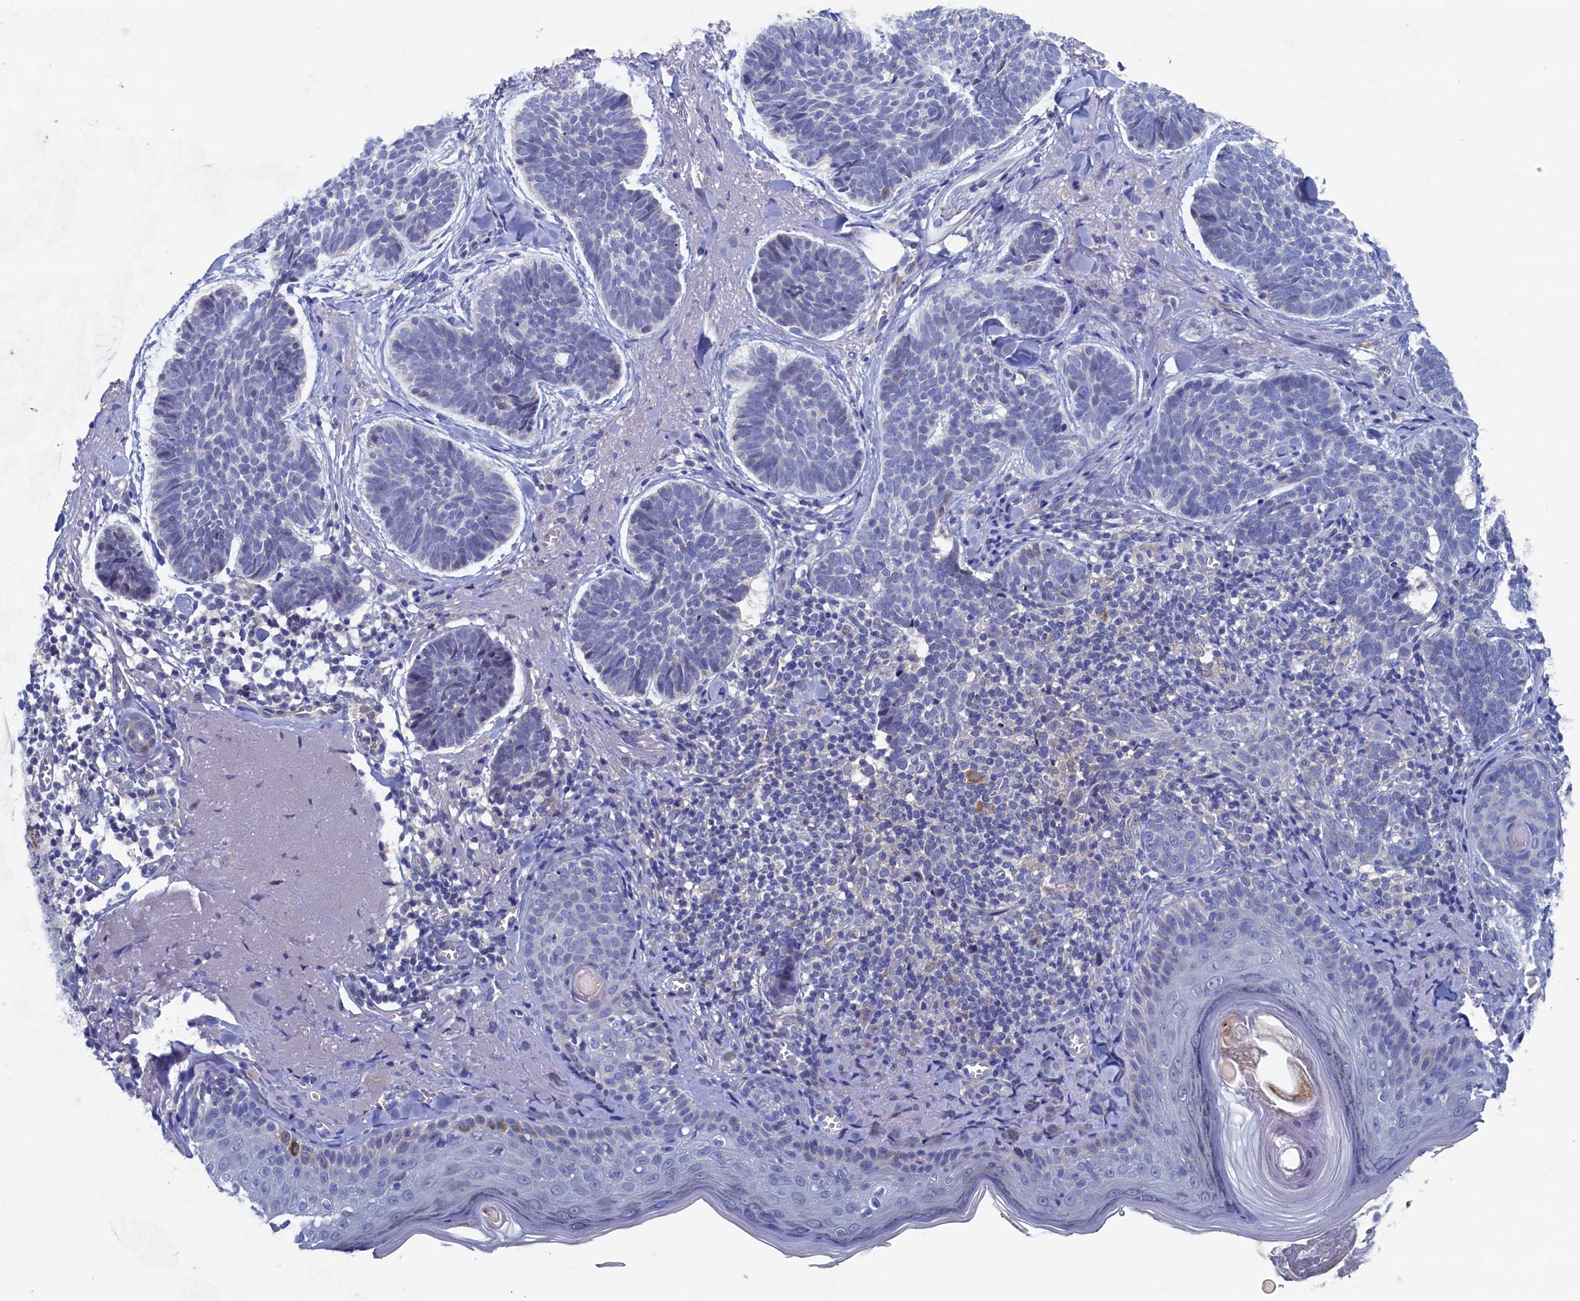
{"staining": {"intensity": "negative", "quantity": "none", "location": "none"}, "tissue": "skin cancer", "cell_type": "Tumor cells", "image_type": "cancer", "snomed": [{"axis": "morphology", "description": "Basal cell carcinoma"}, {"axis": "topography", "description": "Skin"}], "caption": "Immunohistochemistry histopathology image of neoplastic tissue: skin cancer (basal cell carcinoma) stained with DAB (3,3'-diaminobenzidine) shows no significant protein expression in tumor cells. The staining was performed using DAB (3,3'-diaminobenzidine) to visualize the protein expression in brown, while the nuclei were stained in blue with hematoxylin (Magnification: 20x).", "gene": "CBLIF", "patient": {"sex": "female", "age": 74}}